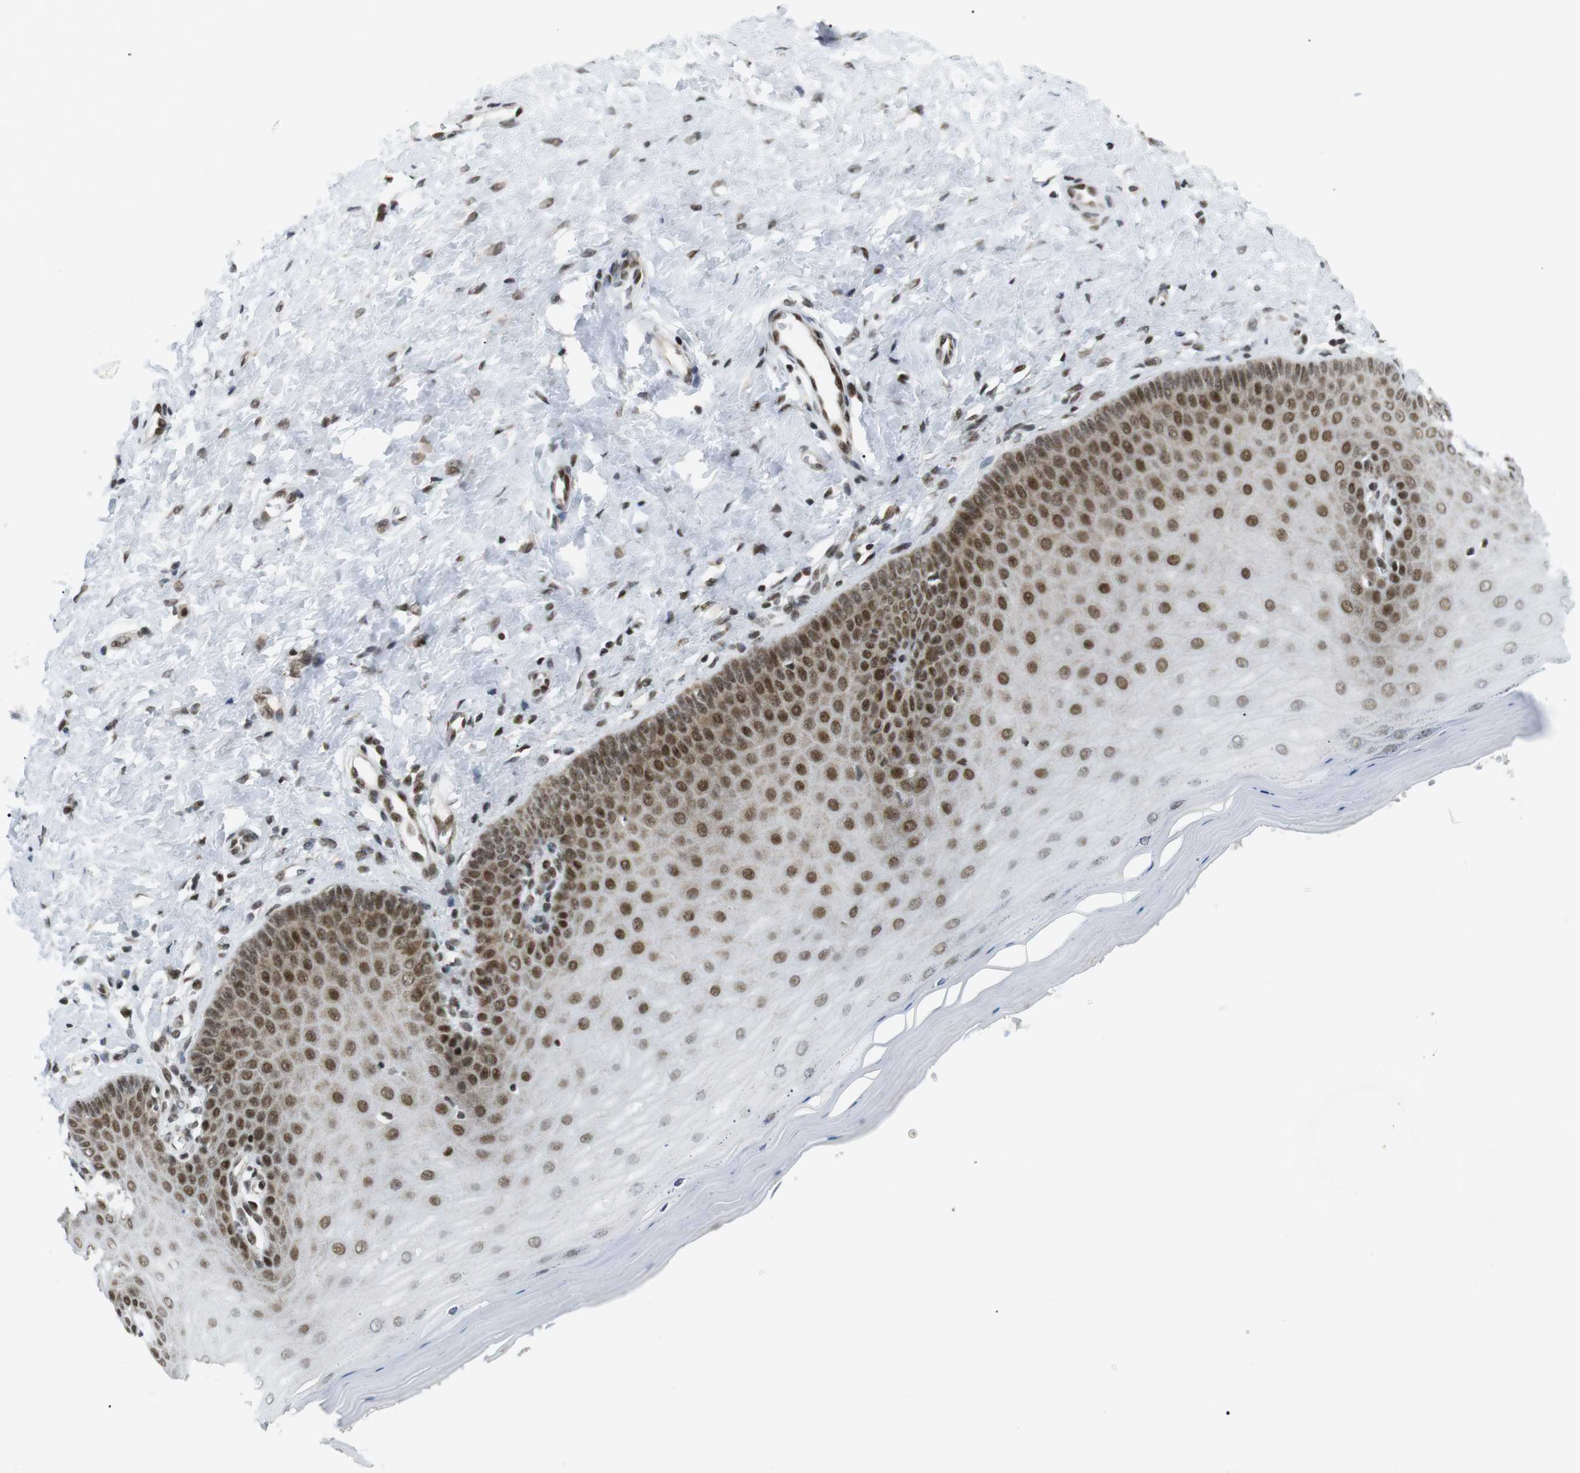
{"staining": {"intensity": "strong", "quantity": ">75%", "location": "nuclear"}, "tissue": "cervix", "cell_type": "Glandular cells", "image_type": "normal", "snomed": [{"axis": "morphology", "description": "Normal tissue, NOS"}, {"axis": "topography", "description": "Cervix"}], "caption": "Cervix stained with immunohistochemistry displays strong nuclear staining in approximately >75% of glandular cells. Using DAB (brown) and hematoxylin (blue) stains, captured at high magnification using brightfield microscopy.", "gene": "CDC27", "patient": {"sex": "female", "age": 55}}